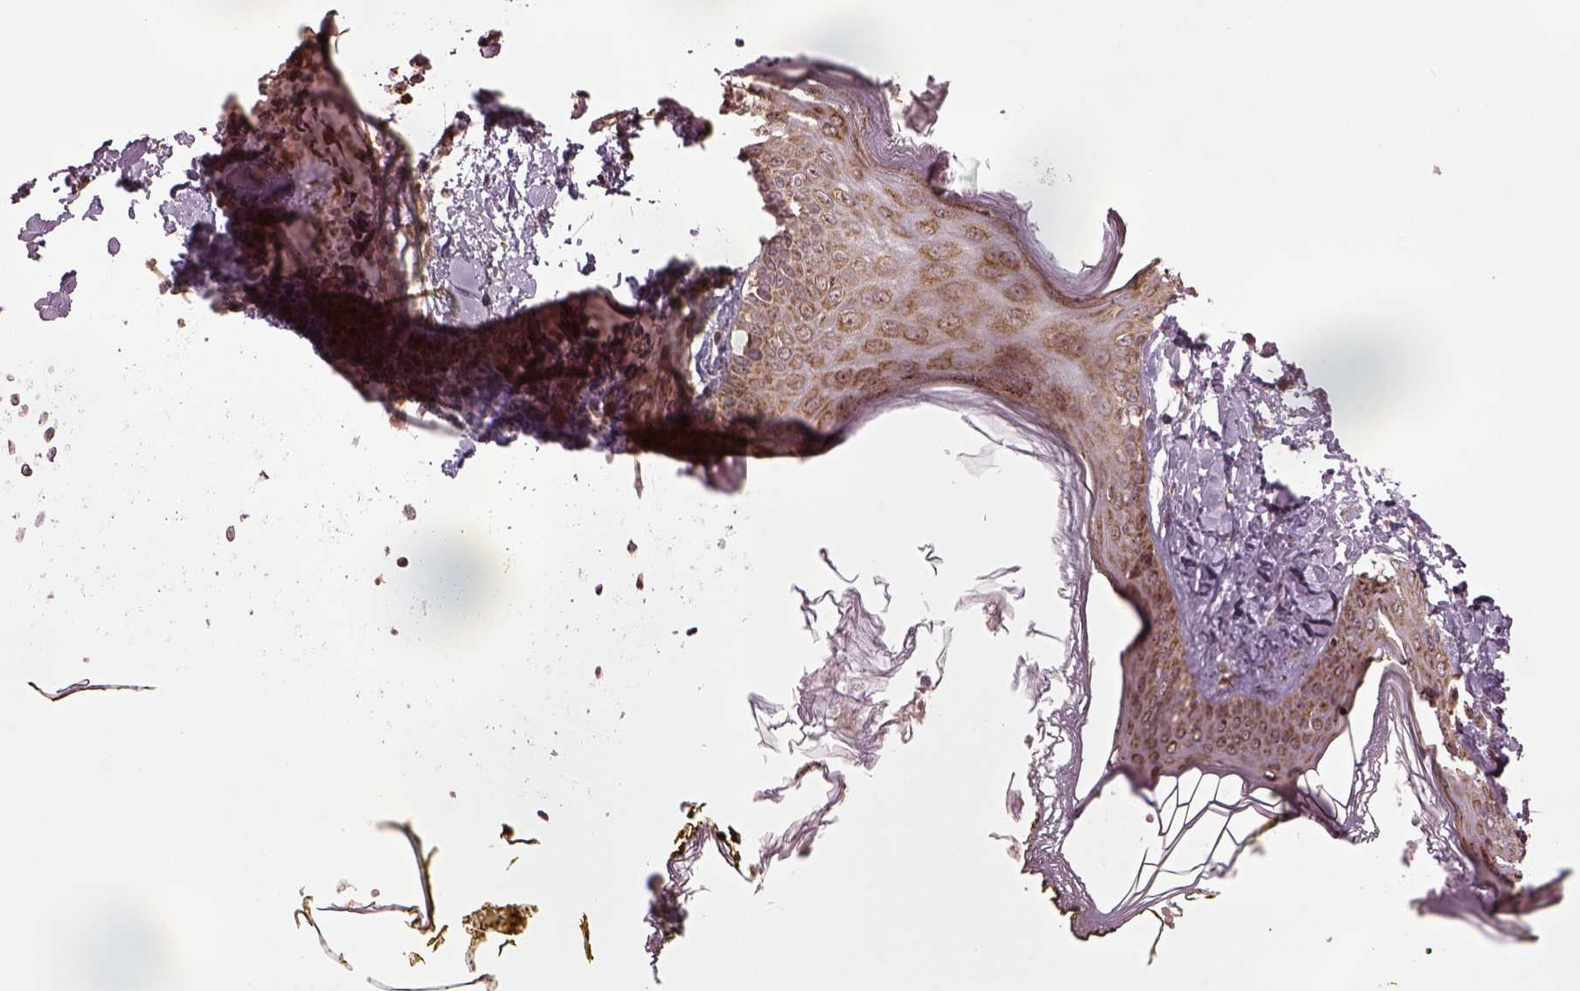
{"staining": {"intensity": "weak", "quantity": ">75%", "location": "cytoplasmic/membranous"}, "tissue": "skin", "cell_type": "Fibroblasts", "image_type": "normal", "snomed": [{"axis": "morphology", "description": "Normal tissue, NOS"}, {"axis": "topography", "description": "Skin"}], "caption": "A brown stain shows weak cytoplasmic/membranous positivity of a protein in fibroblasts of benign human skin.", "gene": "SEL1L3", "patient": {"sex": "female", "age": 34}}